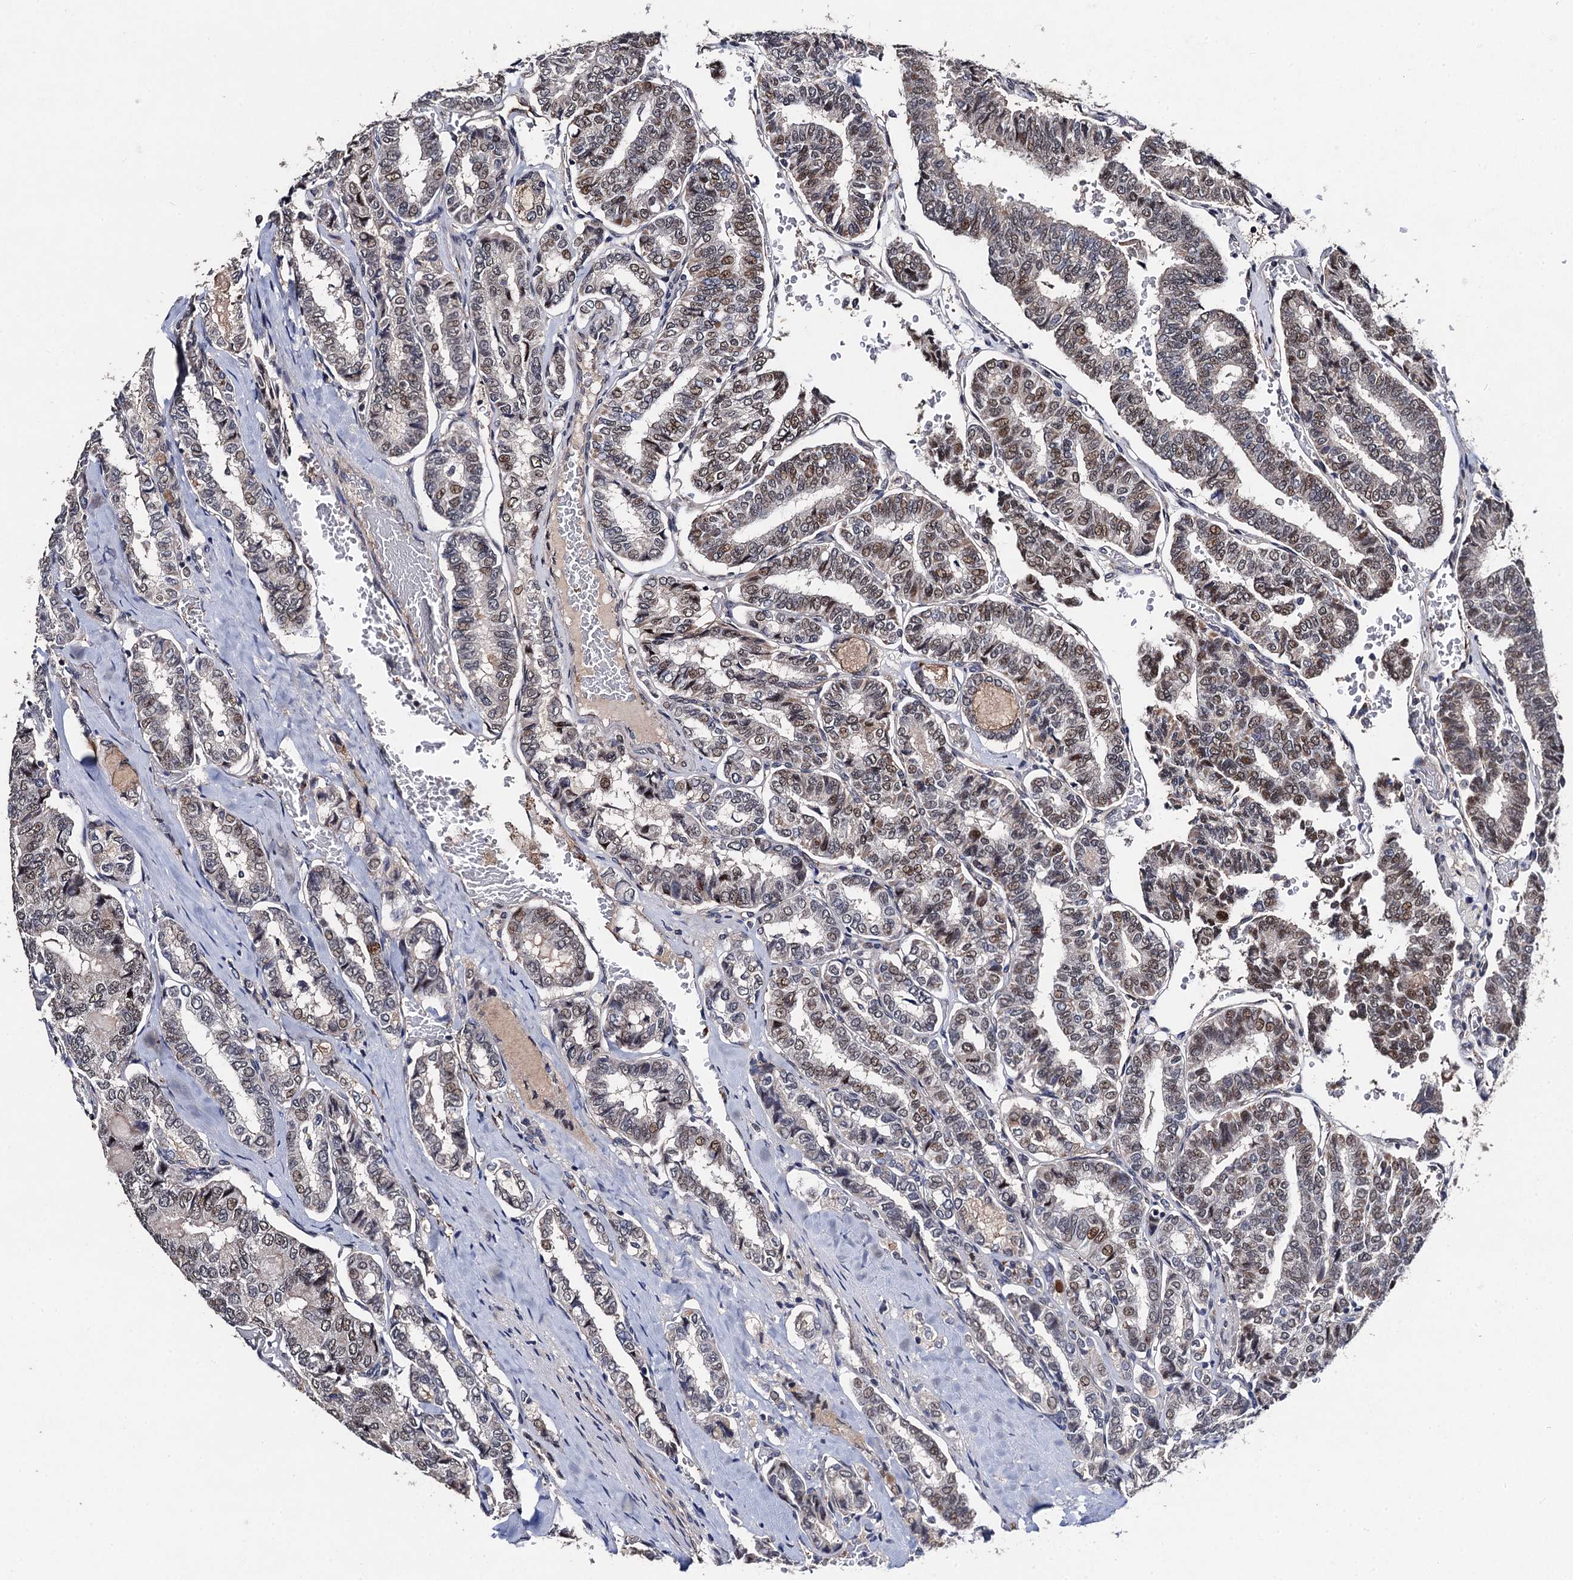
{"staining": {"intensity": "moderate", "quantity": "25%-75%", "location": "nuclear"}, "tissue": "thyroid cancer", "cell_type": "Tumor cells", "image_type": "cancer", "snomed": [{"axis": "morphology", "description": "Papillary adenocarcinoma, NOS"}, {"axis": "topography", "description": "Thyroid gland"}], "caption": "An IHC micrograph of neoplastic tissue is shown. Protein staining in brown highlights moderate nuclear positivity in papillary adenocarcinoma (thyroid) within tumor cells.", "gene": "PPTC7", "patient": {"sex": "female", "age": 35}}